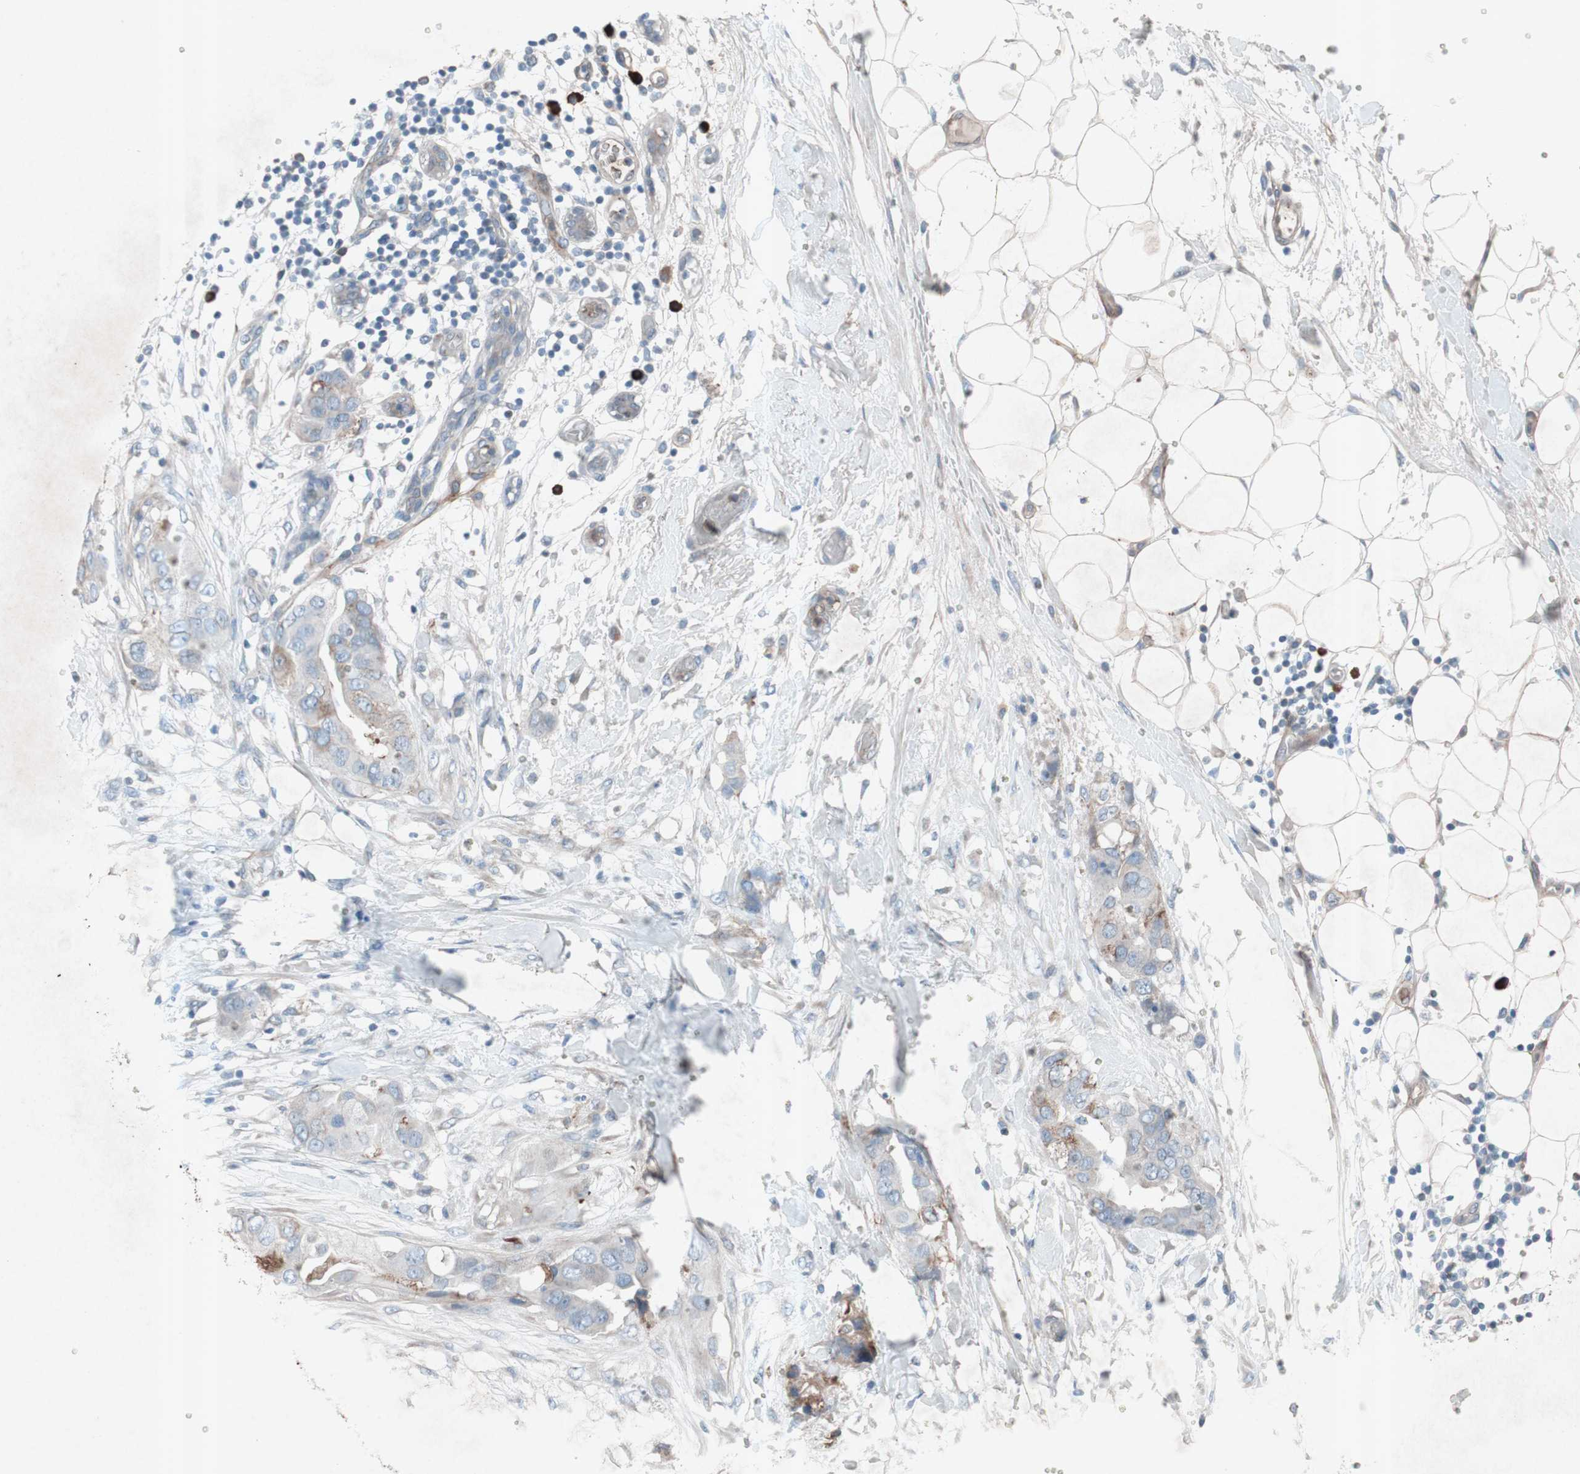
{"staining": {"intensity": "moderate", "quantity": "25%-75%", "location": "cytoplasmic/membranous"}, "tissue": "breast cancer", "cell_type": "Tumor cells", "image_type": "cancer", "snomed": [{"axis": "morphology", "description": "Duct carcinoma"}, {"axis": "topography", "description": "Breast"}], "caption": "IHC micrograph of breast invasive ductal carcinoma stained for a protein (brown), which reveals medium levels of moderate cytoplasmic/membranous staining in about 25%-75% of tumor cells.", "gene": "GRB7", "patient": {"sex": "female", "age": 40}}